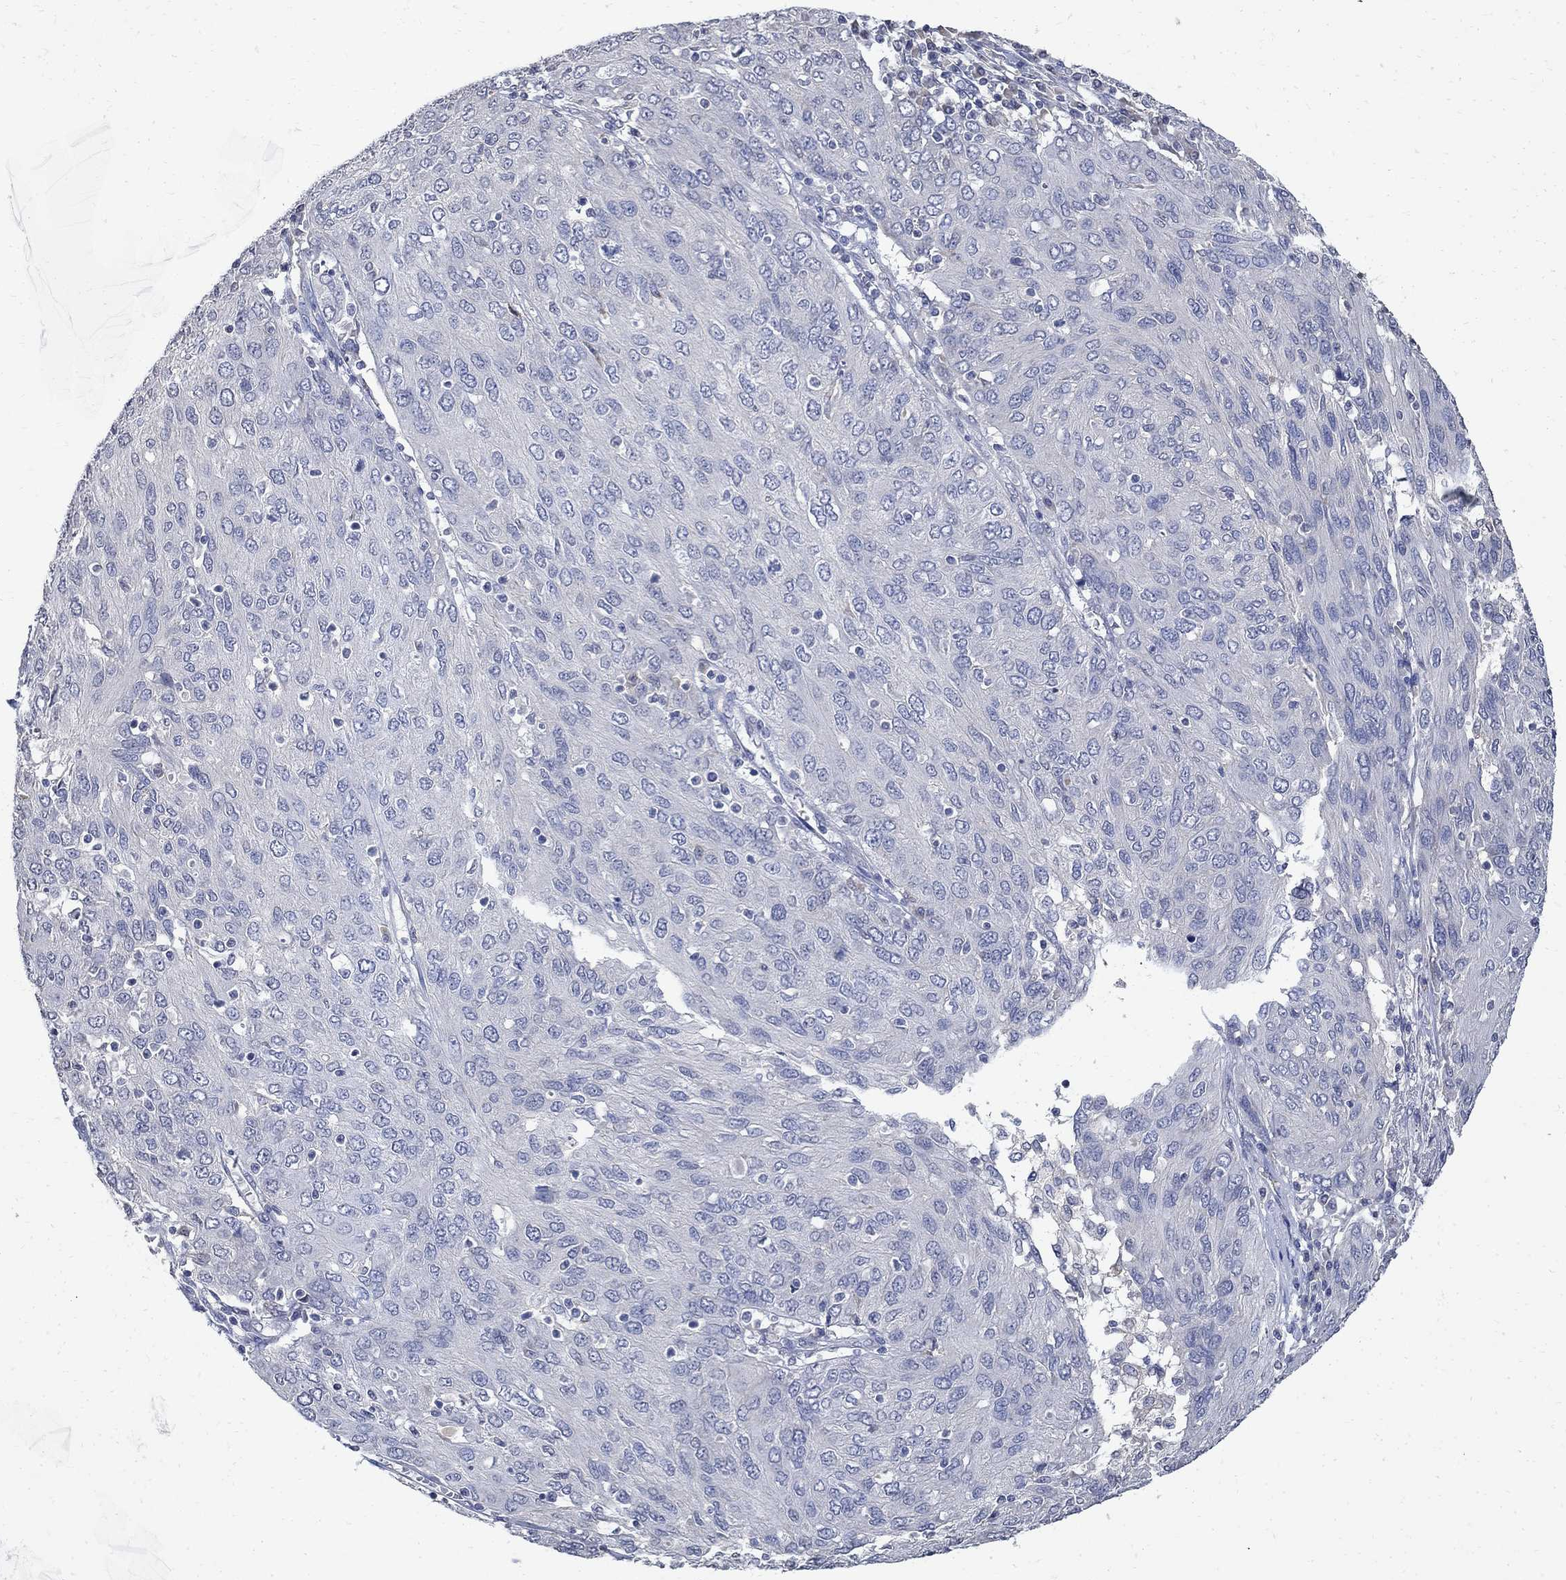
{"staining": {"intensity": "negative", "quantity": "none", "location": "none"}, "tissue": "ovarian cancer", "cell_type": "Tumor cells", "image_type": "cancer", "snomed": [{"axis": "morphology", "description": "Carcinoma, endometroid"}, {"axis": "topography", "description": "Ovary"}], "caption": "Tumor cells are negative for protein expression in human ovarian cancer.", "gene": "TMEM169", "patient": {"sex": "female", "age": 50}}